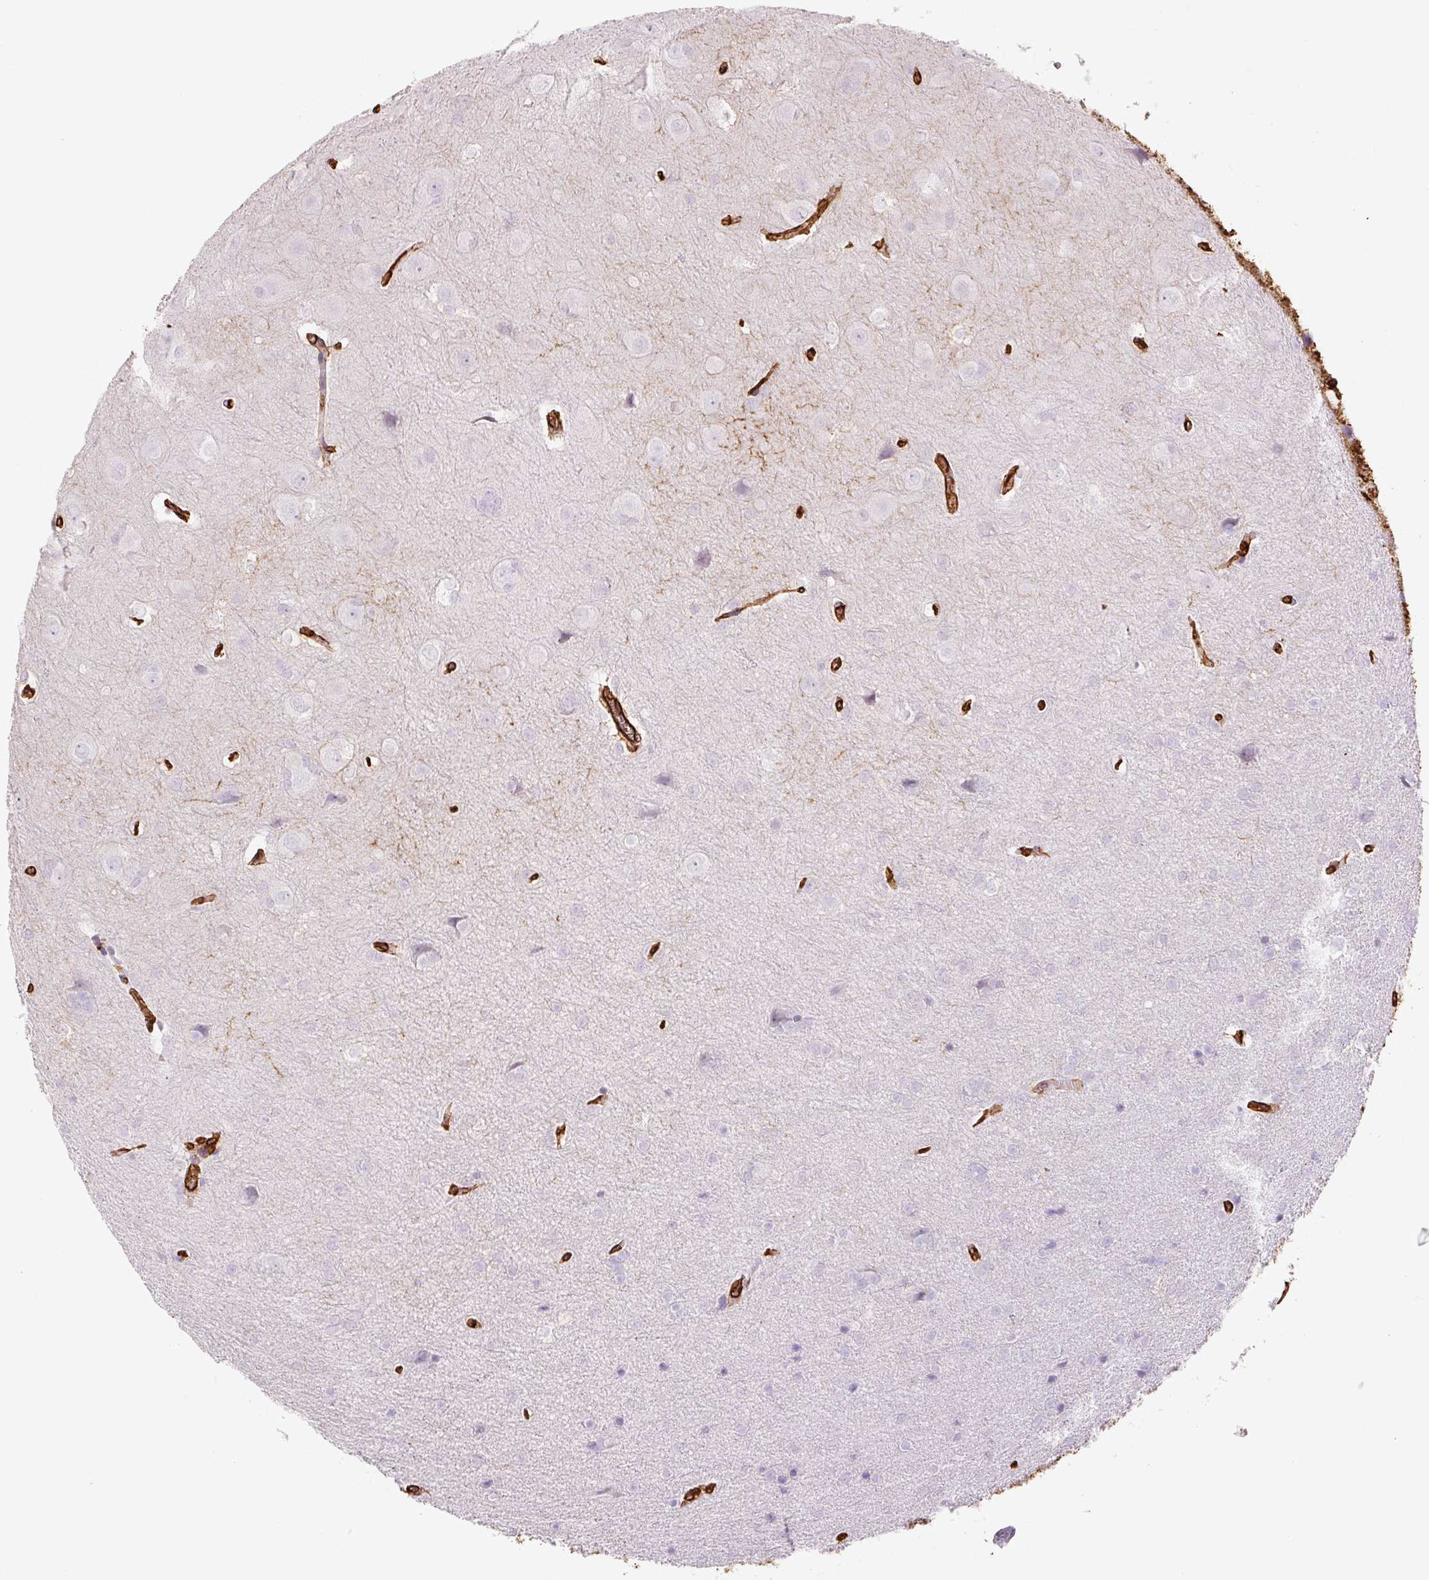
{"staining": {"intensity": "negative", "quantity": "none", "location": "none"}, "tissue": "glioma", "cell_type": "Tumor cells", "image_type": "cancer", "snomed": [{"axis": "morphology", "description": "Glioma, malignant, Low grade"}, {"axis": "topography", "description": "Brain"}], "caption": "A photomicrograph of glioma stained for a protein shows no brown staining in tumor cells. The staining is performed using DAB (3,3'-diaminobenzidine) brown chromogen with nuclei counter-stained in using hematoxylin.", "gene": "VIM", "patient": {"sex": "female", "age": 34}}